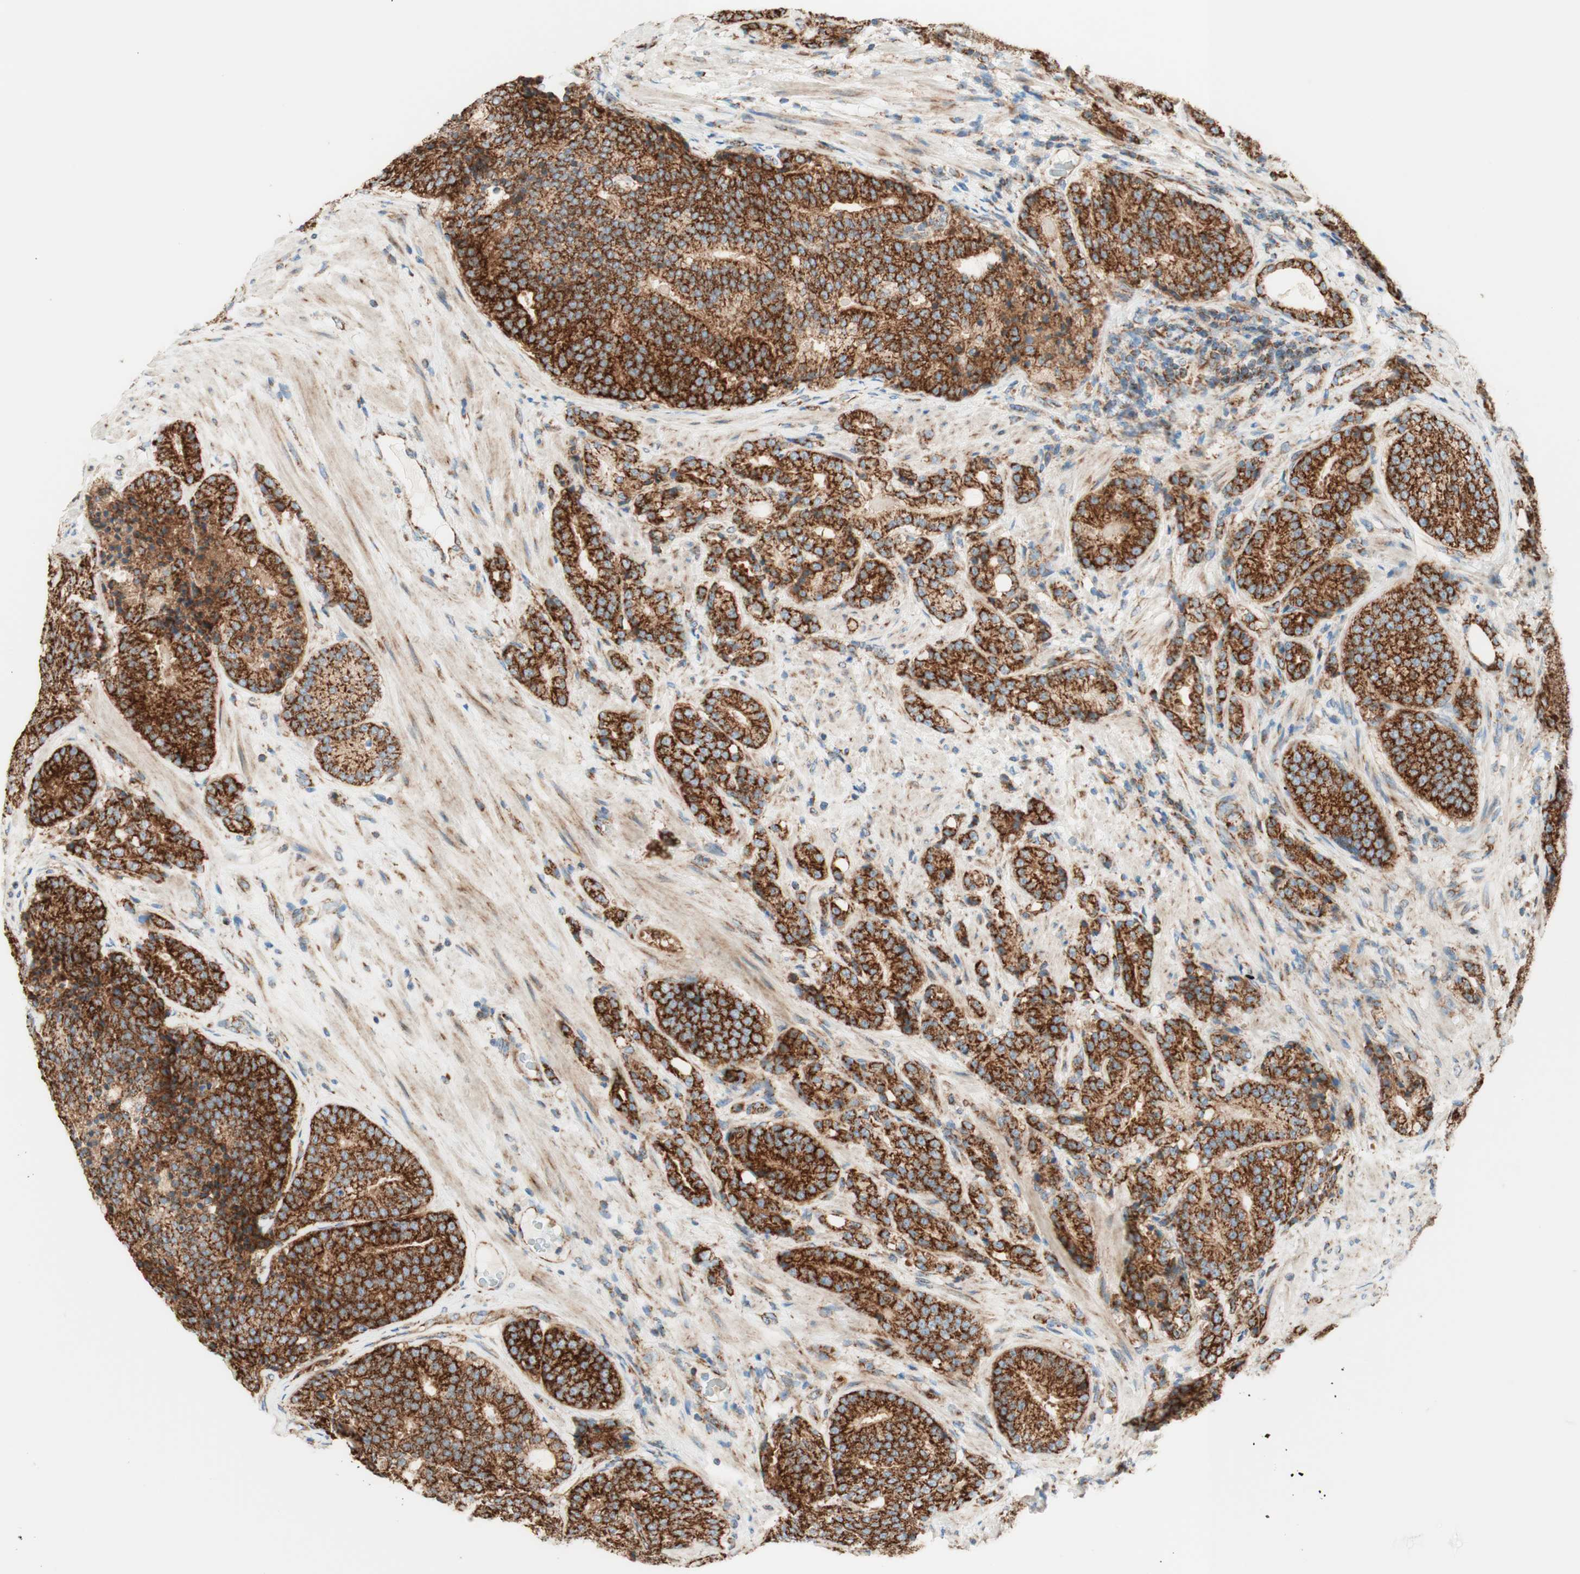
{"staining": {"intensity": "strong", "quantity": ">75%", "location": "cytoplasmic/membranous"}, "tissue": "prostate cancer", "cell_type": "Tumor cells", "image_type": "cancer", "snomed": [{"axis": "morphology", "description": "Adenocarcinoma, High grade"}, {"axis": "topography", "description": "Prostate"}], "caption": "DAB immunohistochemical staining of prostate cancer displays strong cytoplasmic/membranous protein expression in about >75% of tumor cells.", "gene": "TOMM20", "patient": {"sex": "male", "age": 61}}